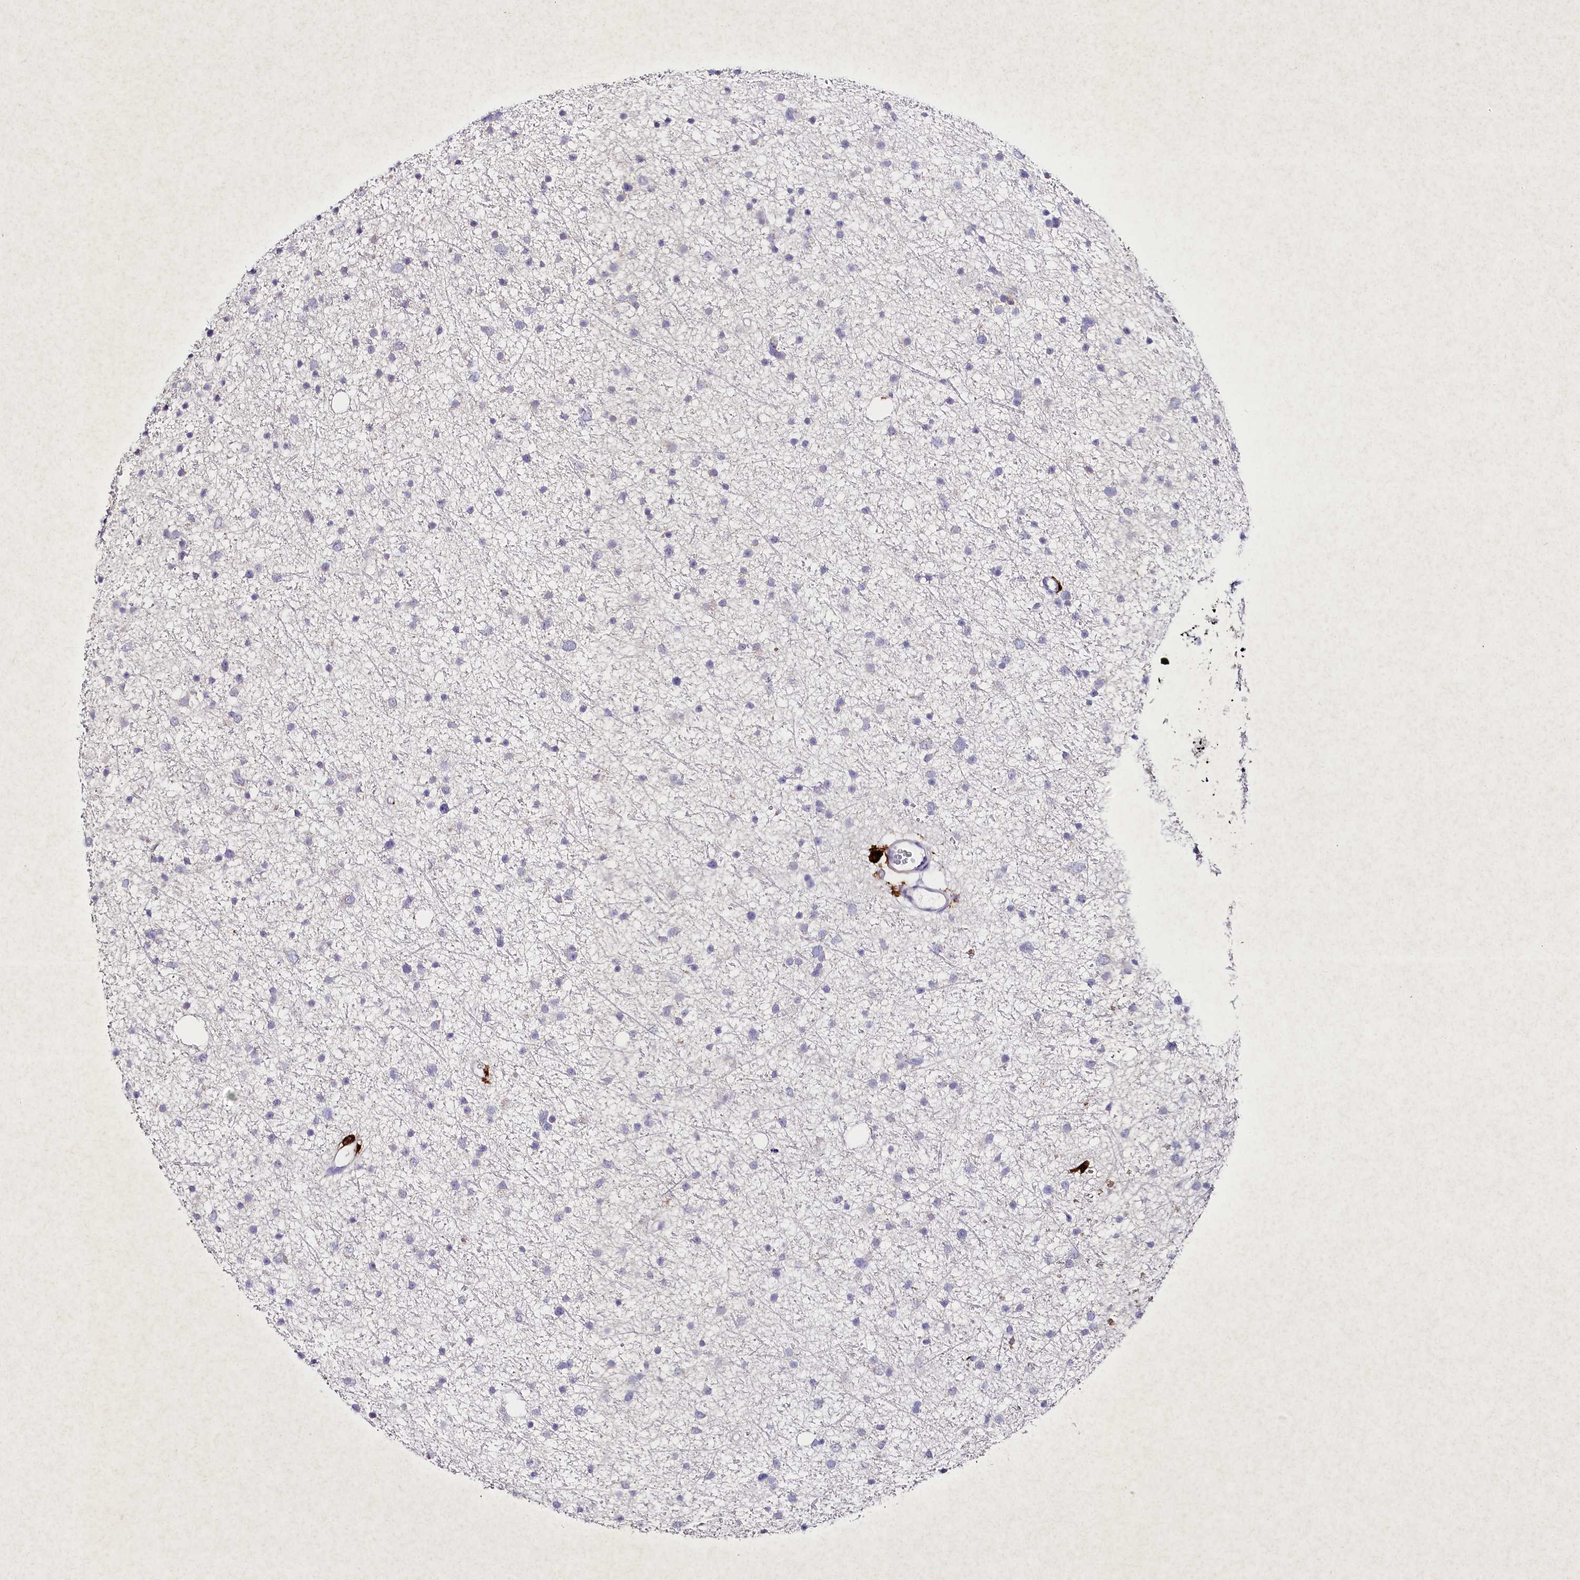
{"staining": {"intensity": "negative", "quantity": "none", "location": "none"}, "tissue": "glioma", "cell_type": "Tumor cells", "image_type": "cancer", "snomed": [{"axis": "morphology", "description": "Glioma, malignant, Low grade"}, {"axis": "topography", "description": "Cerebral cortex"}], "caption": "Immunohistochemistry (IHC) of malignant glioma (low-grade) demonstrates no expression in tumor cells. (Immunohistochemistry, brightfield microscopy, high magnification).", "gene": "CLEC4M", "patient": {"sex": "female", "age": 39}}